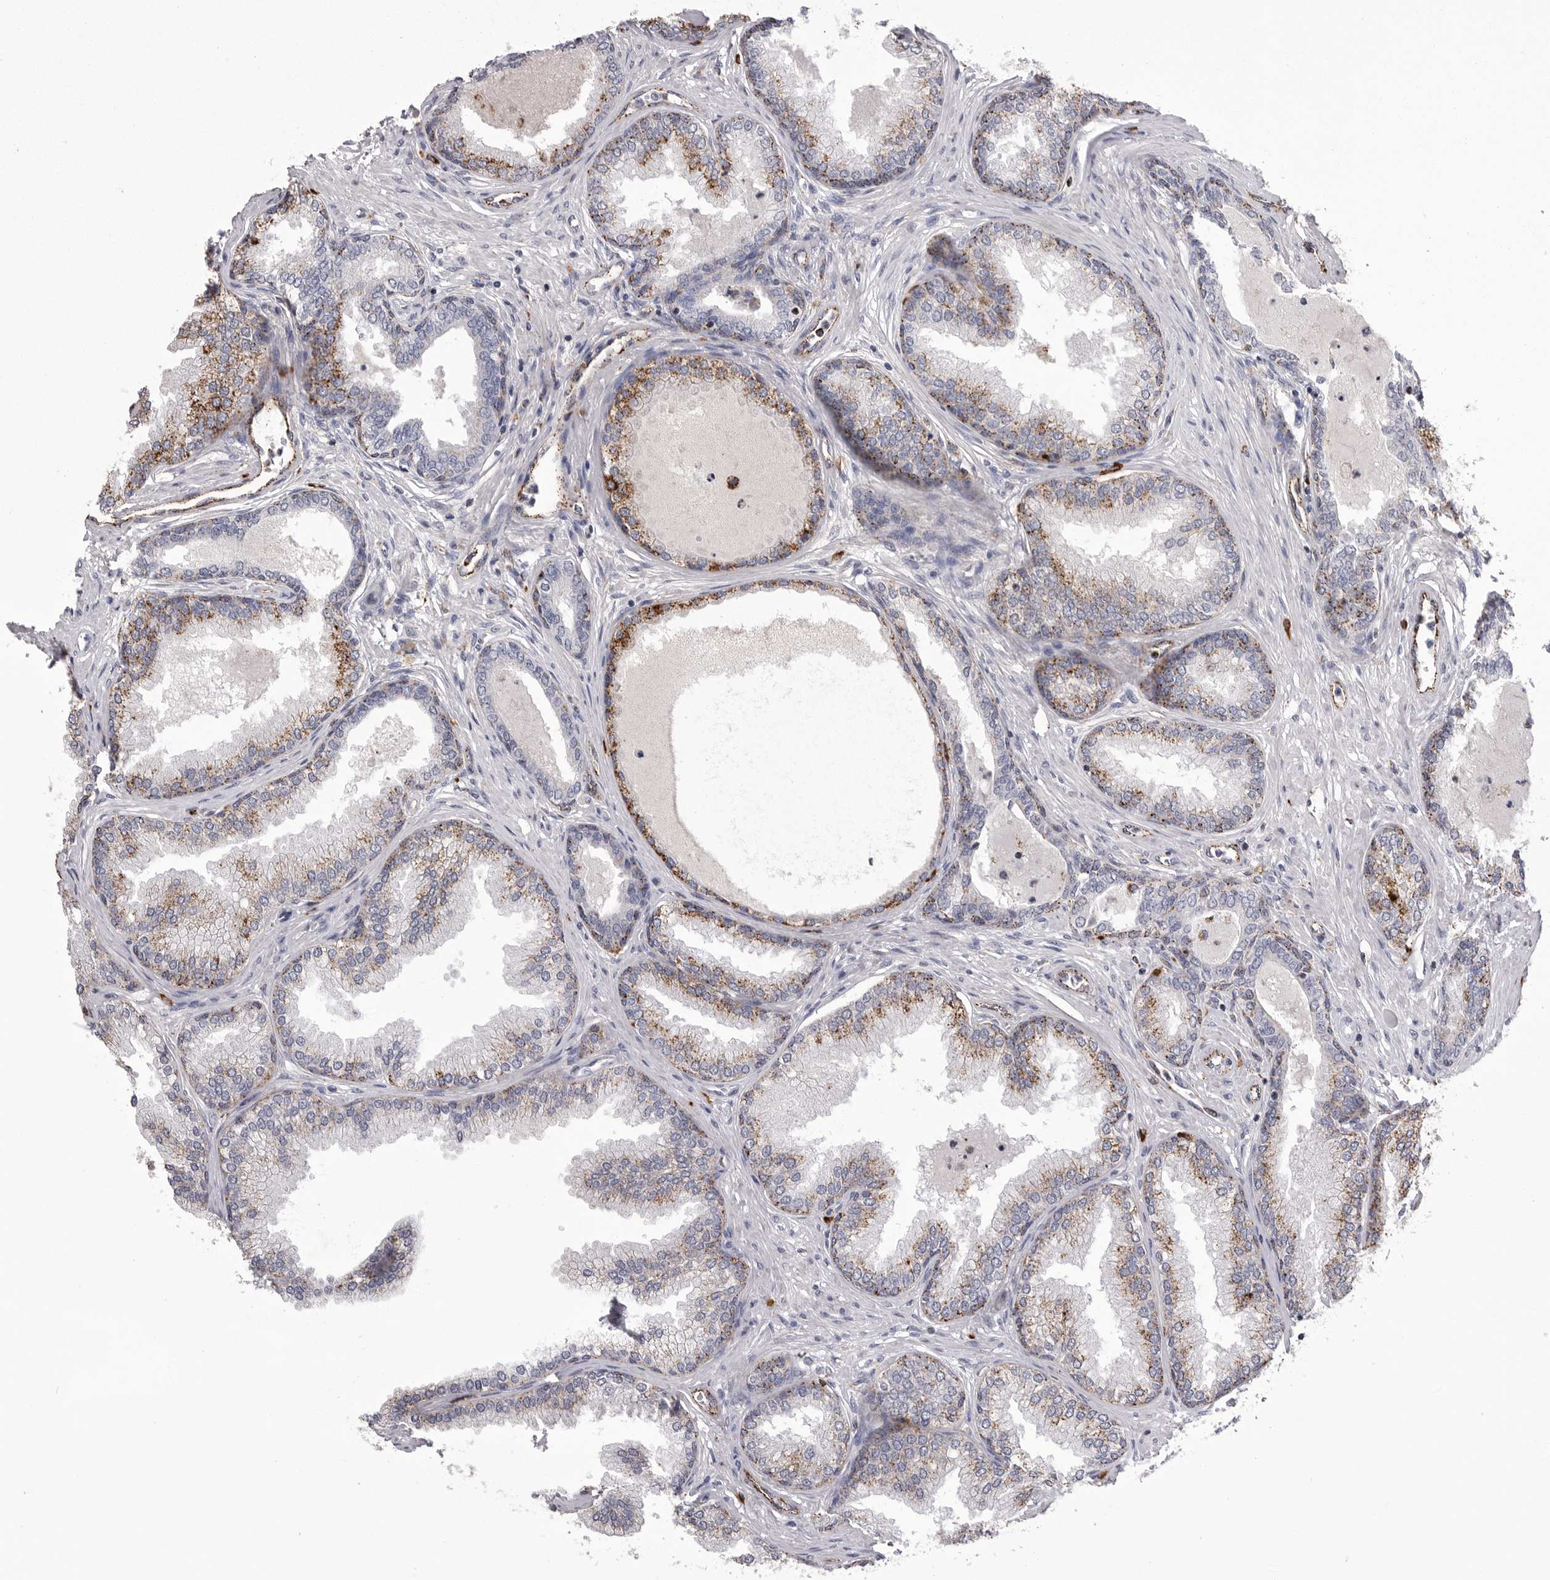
{"staining": {"intensity": "moderate", "quantity": "25%-75%", "location": "cytoplasmic/membranous"}, "tissue": "prostate cancer", "cell_type": "Tumor cells", "image_type": "cancer", "snomed": [{"axis": "morphology", "description": "Adenocarcinoma, High grade"}, {"axis": "topography", "description": "Prostate"}], "caption": "Immunohistochemical staining of human prostate cancer demonstrates medium levels of moderate cytoplasmic/membranous staining in approximately 25%-75% of tumor cells.", "gene": "PSPN", "patient": {"sex": "male", "age": 70}}